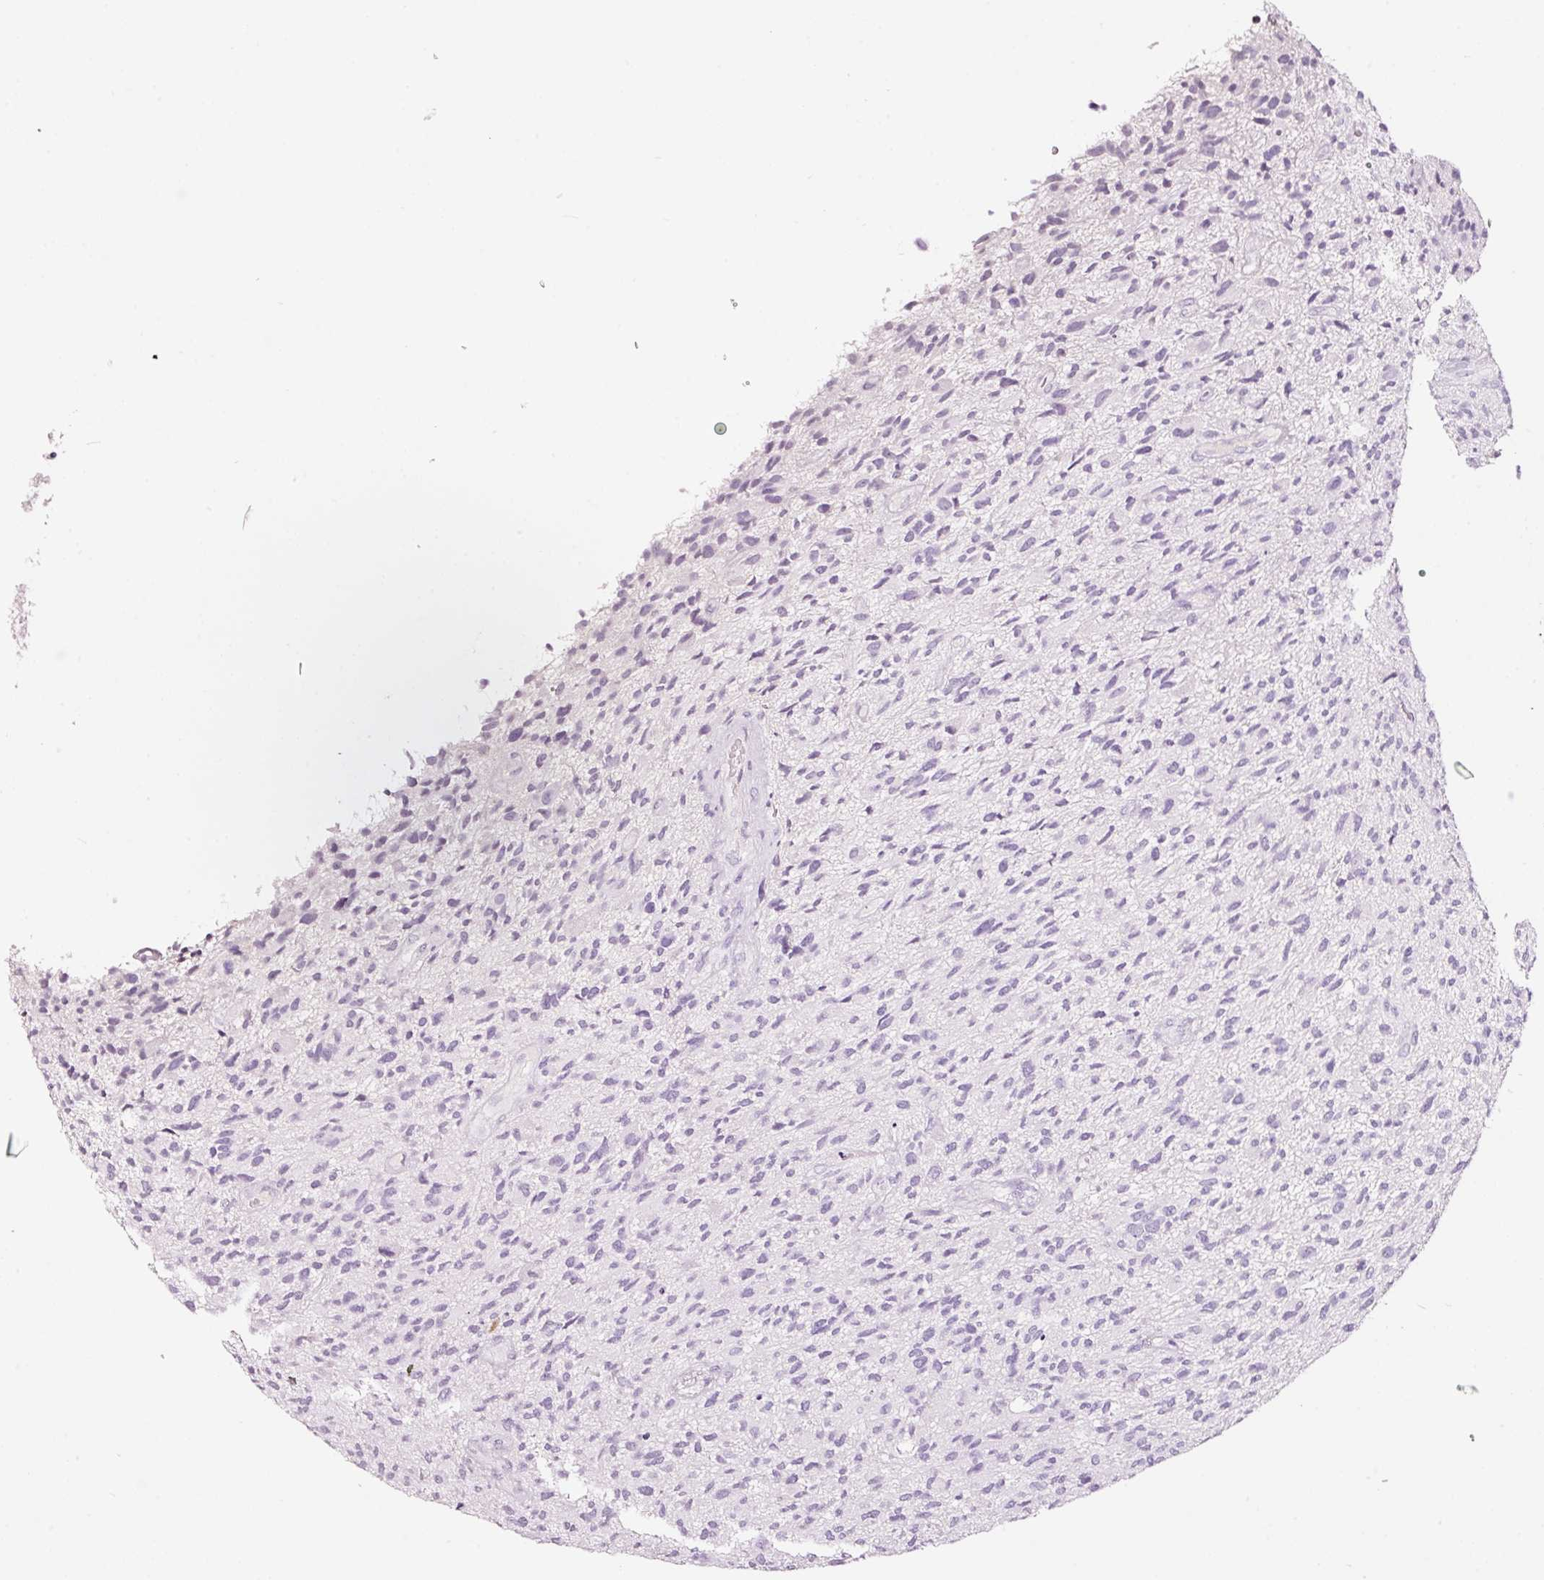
{"staining": {"intensity": "negative", "quantity": "none", "location": "none"}, "tissue": "glioma", "cell_type": "Tumor cells", "image_type": "cancer", "snomed": [{"axis": "morphology", "description": "Glioma, malignant, High grade"}, {"axis": "topography", "description": "Brain"}], "caption": "IHC photomicrograph of neoplastic tissue: human malignant glioma (high-grade) stained with DAB (3,3'-diaminobenzidine) exhibits no significant protein staining in tumor cells. The staining is performed using DAB brown chromogen with nuclei counter-stained in using hematoxylin.", "gene": "LAMP3", "patient": {"sex": "male", "age": 47}}